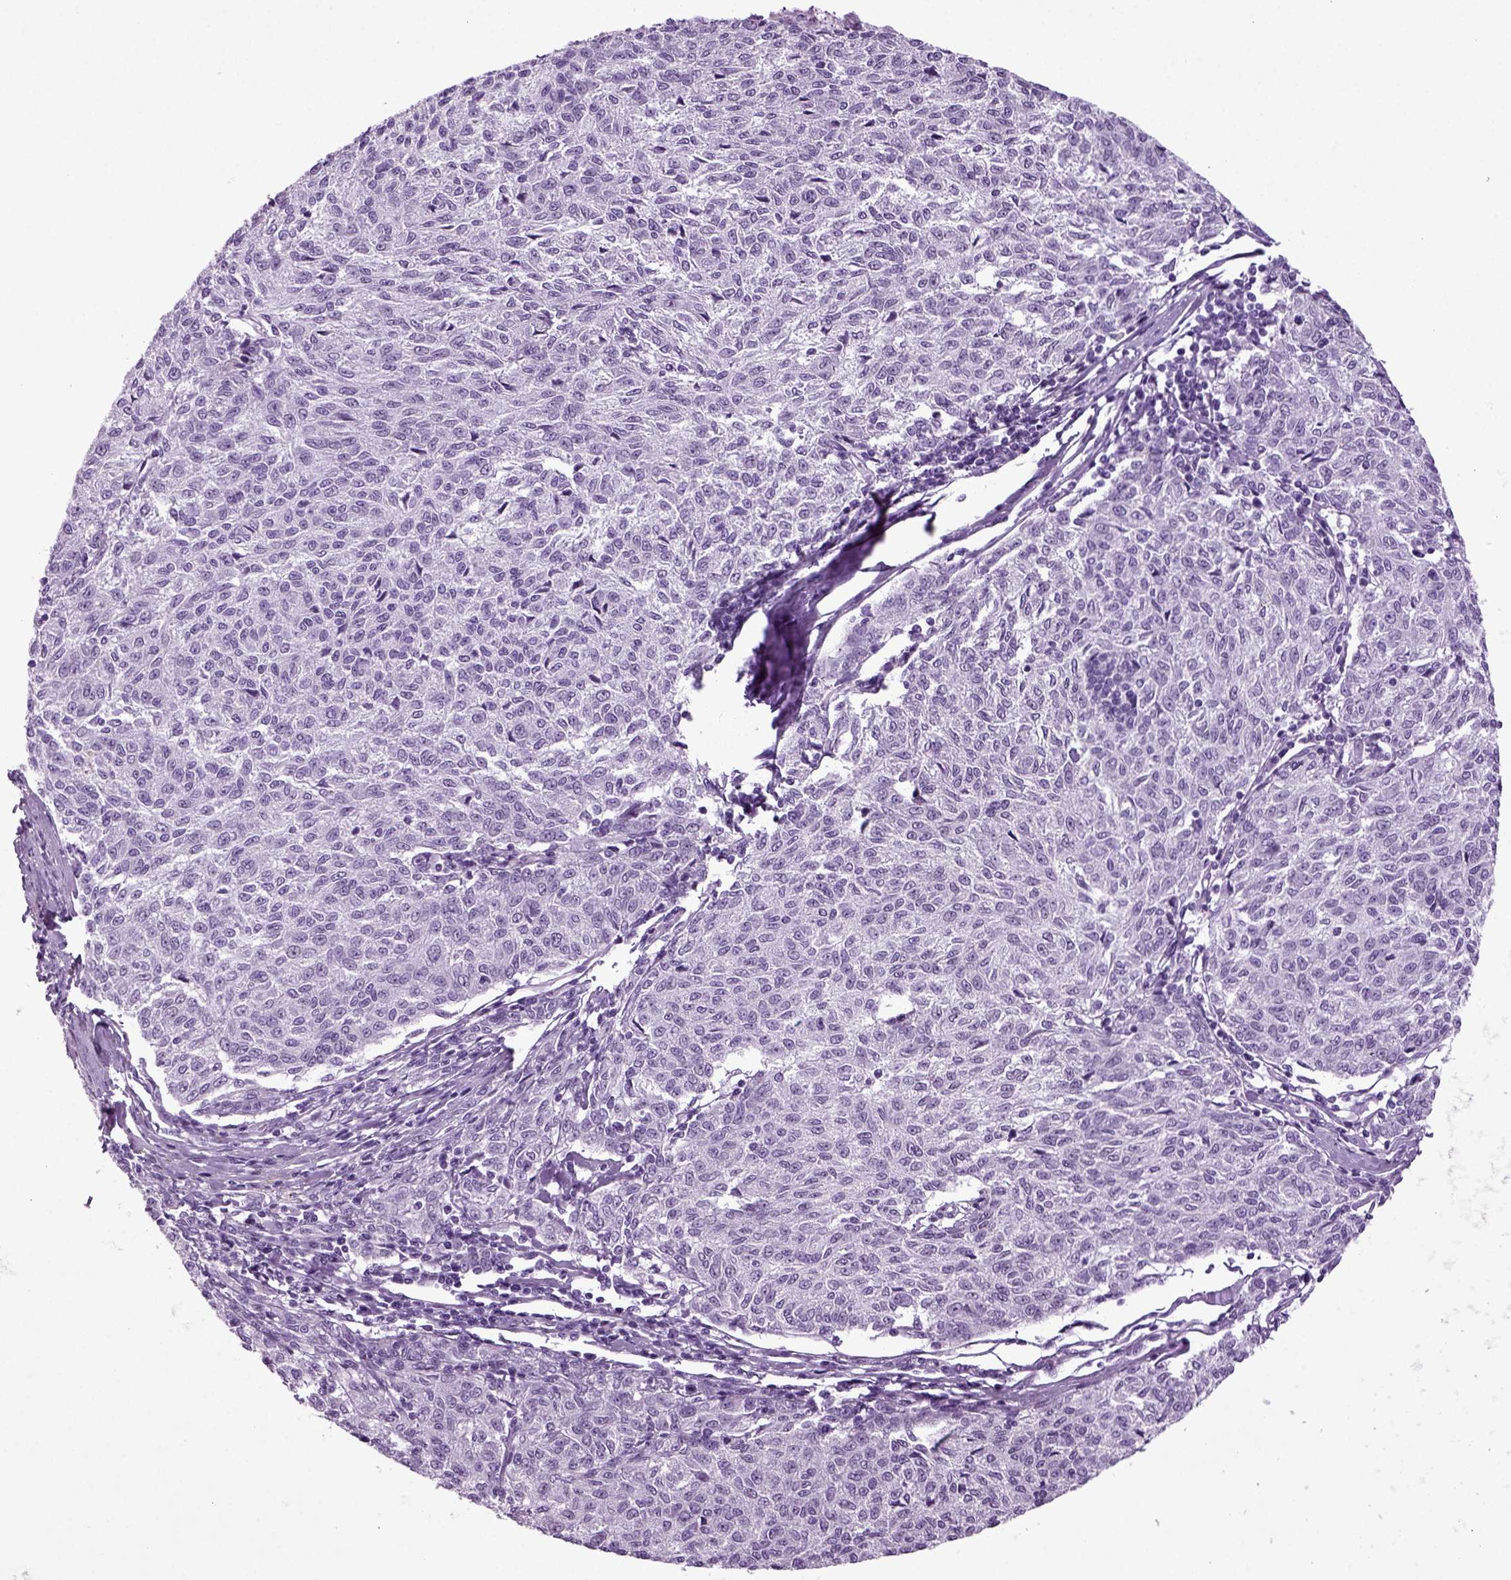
{"staining": {"intensity": "negative", "quantity": "none", "location": "none"}, "tissue": "melanoma", "cell_type": "Tumor cells", "image_type": "cancer", "snomed": [{"axis": "morphology", "description": "Malignant melanoma, NOS"}, {"axis": "topography", "description": "Skin"}], "caption": "Tumor cells show no significant protein positivity in malignant melanoma.", "gene": "RFX3", "patient": {"sex": "female", "age": 72}}